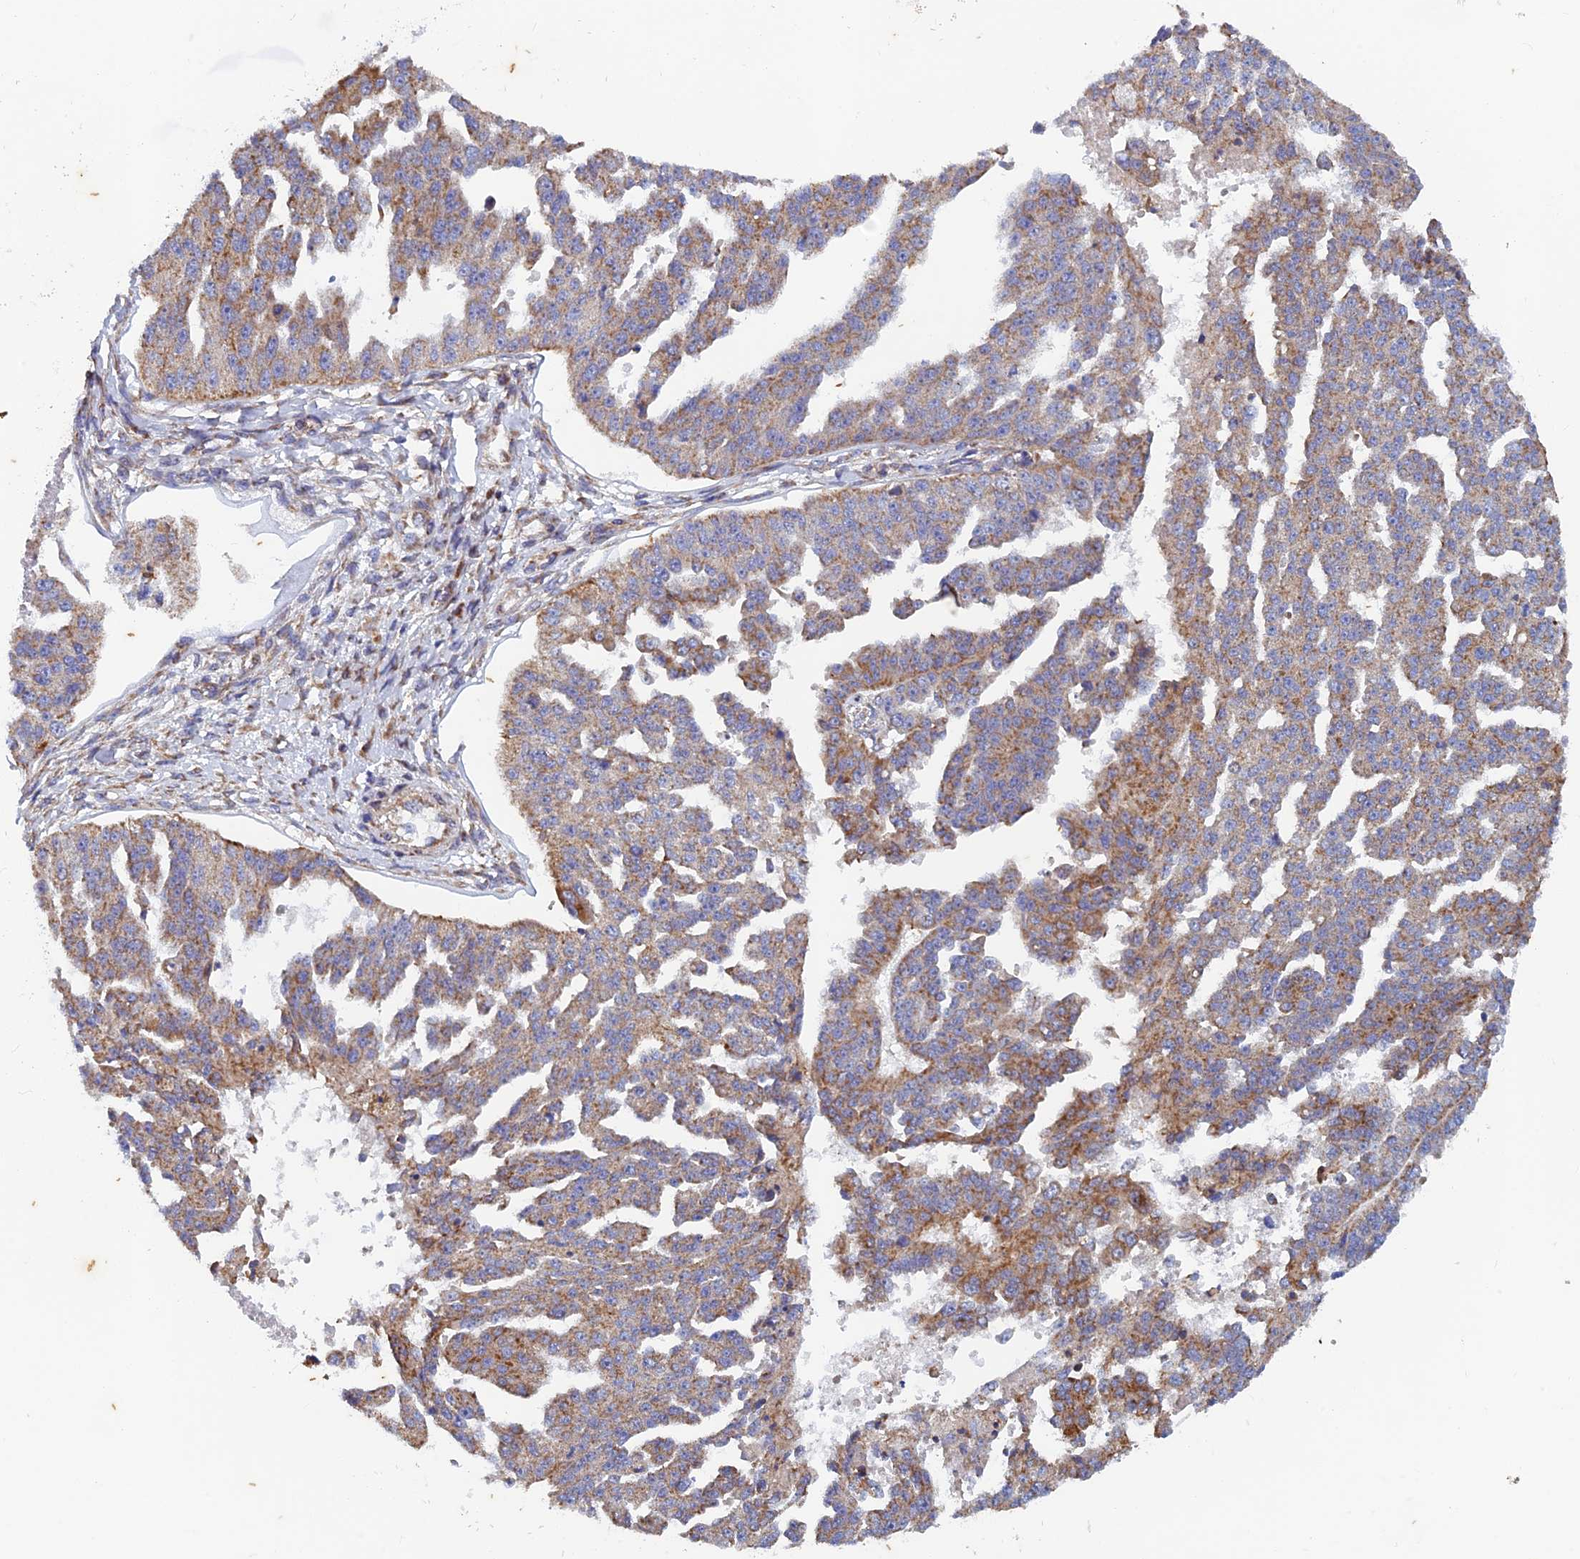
{"staining": {"intensity": "moderate", "quantity": "25%-75%", "location": "cytoplasmic/membranous"}, "tissue": "ovarian cancer", "cell_type": "Tumor cells", "image_type": "cancer", "snomed": [{"axis": "morphology", "description": "Cystadenocarcinoma, serous, NOS"}, {"axis": "topography", "description": "Ovary"}], "caption": "About 25%-75% of tumor cells in human ovarian serous cystadenocarcinoma show moderate cytoplasmic/membranous protein expression as visualized by brown immunohistochemical staining.", "gene": "AP4S1", "patient": {"sex": "female", "age": 58}}